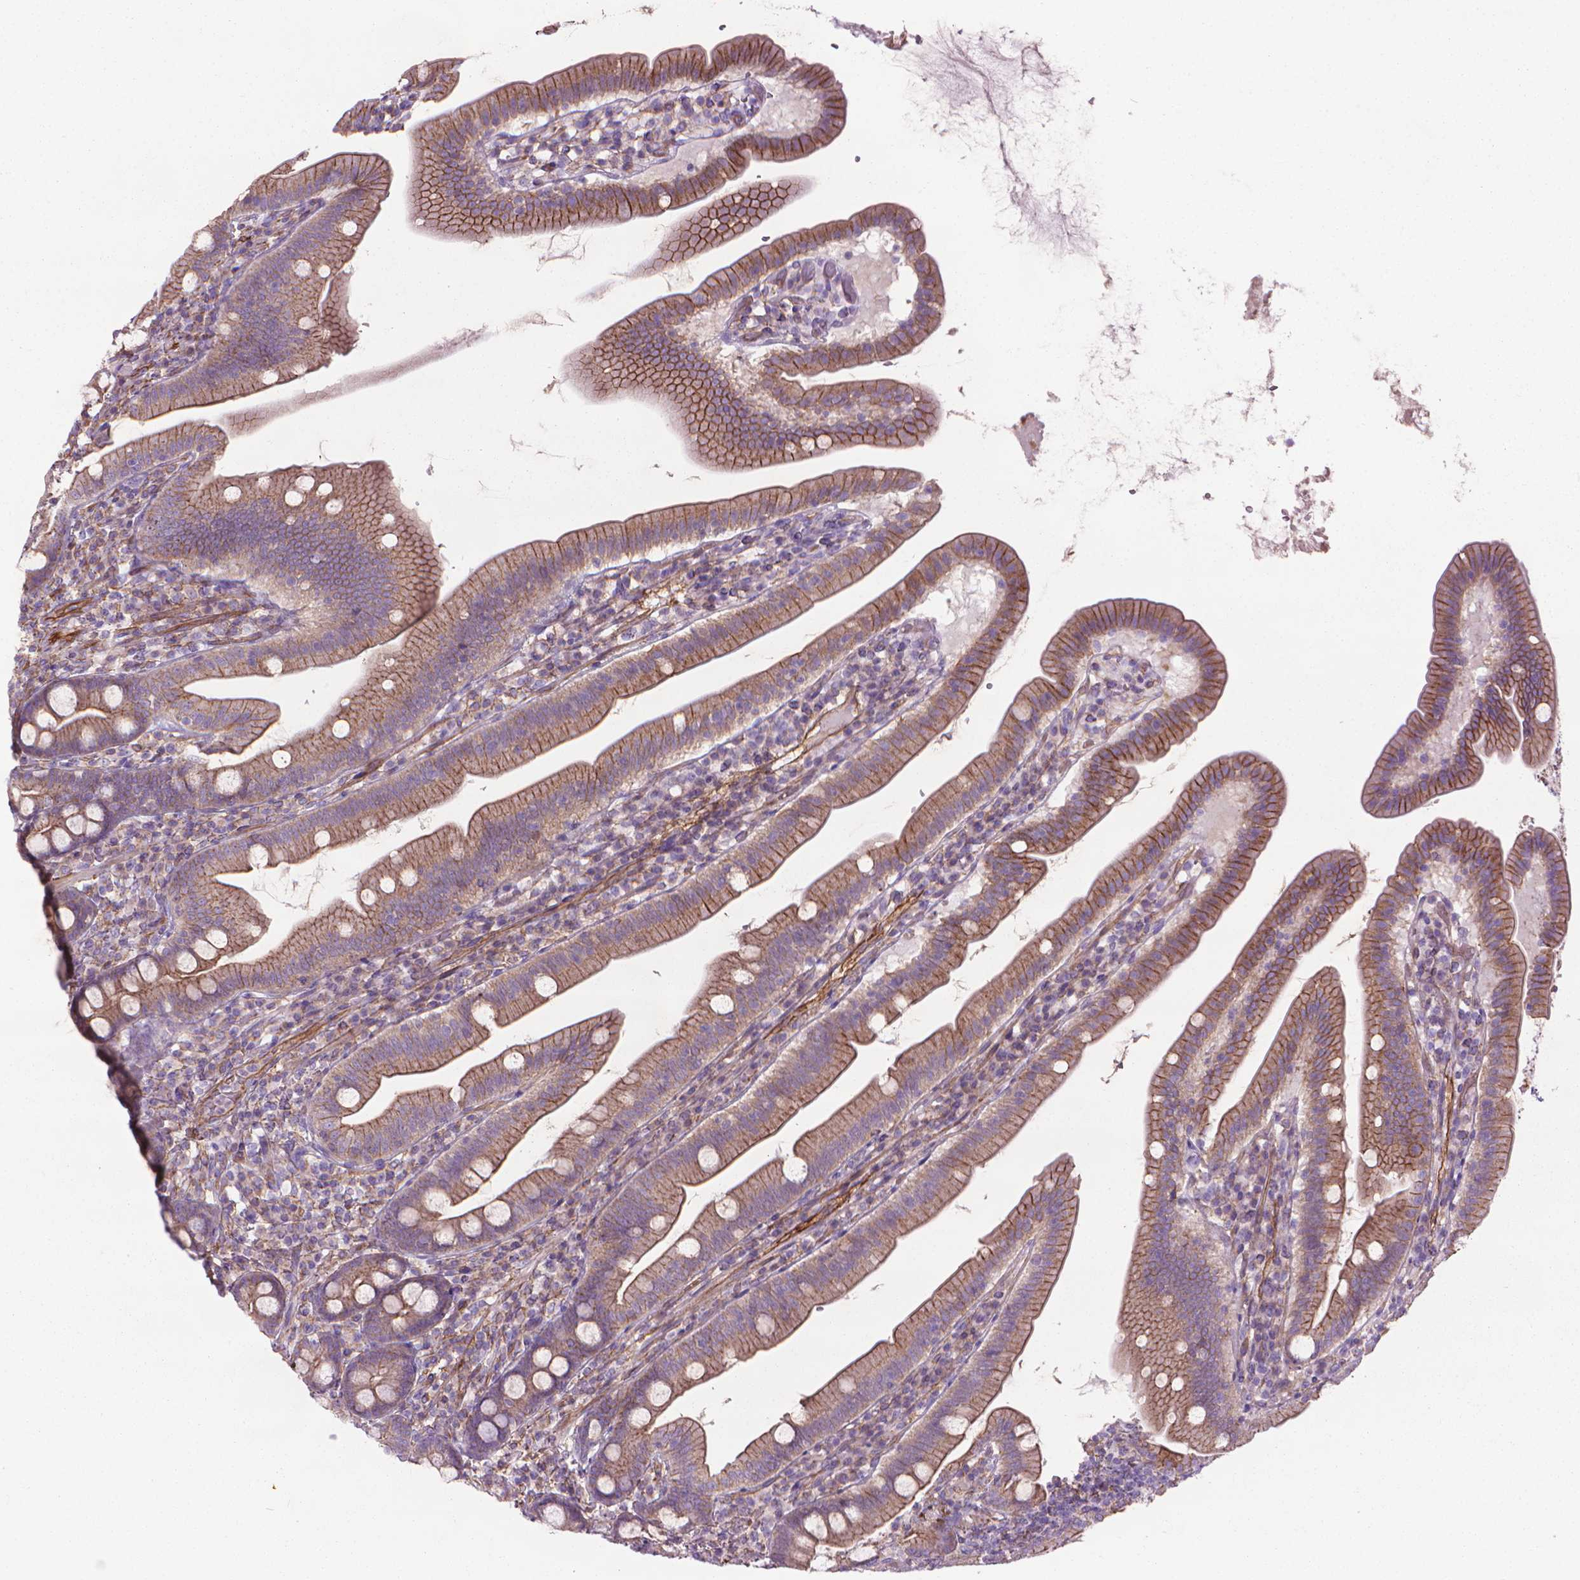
{"staining": {"intensity": "moderate", "quantity": ">75%", "location": "cytoplasmic/membranous"}, "tissue": "duodenum", "cell_type": "Glandular cells", "image_type": "normal", "snomed": [{"axis": "morphology", "description": "Normal tissue, NOS"}, {"axis": "topography", "description": "Duodenum"}], "caption": "An immunohistochemistry histopathology image of normal tissue is shown. Protein staining in brown labels moderate cytoplasmic/membranous positivity in duodenum within glandular cells. (brown staining indicates protein expression, while blue staining denotes nuclei).", "gene": "TENT5A", "patient": {"sex": "female", "age": 67}}